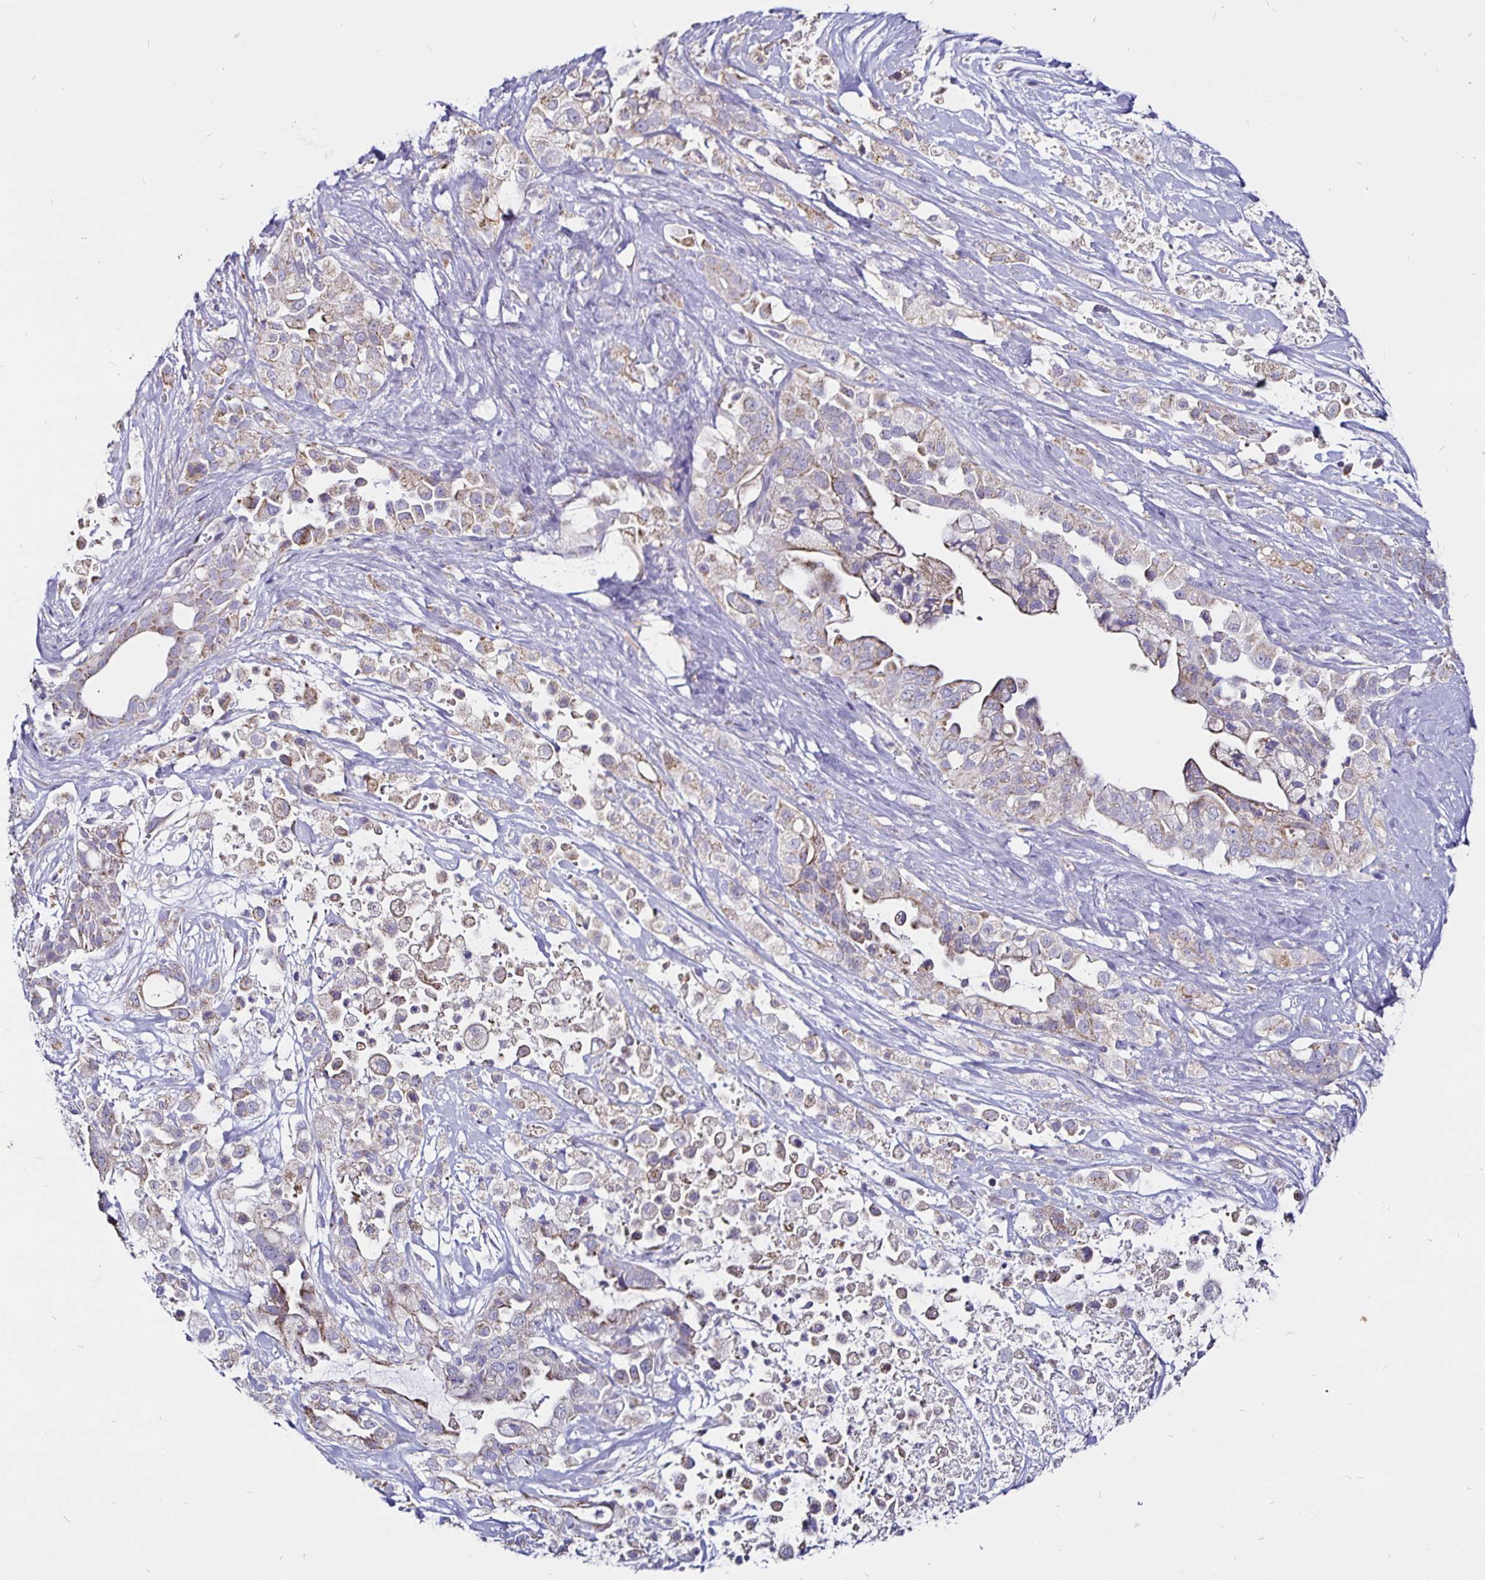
{"staining": {"intensity": "weak", "quantity": "<25%", "location": "cytoplasmic/membranous"}, "tissue": "pancreatic cancer", "cell_type": "Tumor cells", "image_type": "cancer", "snomed": [{"axis": "morphology", "description": "Adenocarcinoma, NOS"}, {"axis": "topography", "description": "Pancreas"}], "caption": "This is an immunohistochemistry (IHC) image of adenocarcinoma (pancreatic). There is no expression in tumor cells.", "gene": "PGAM2", "patient": {"sex": "male", "age": 44}}